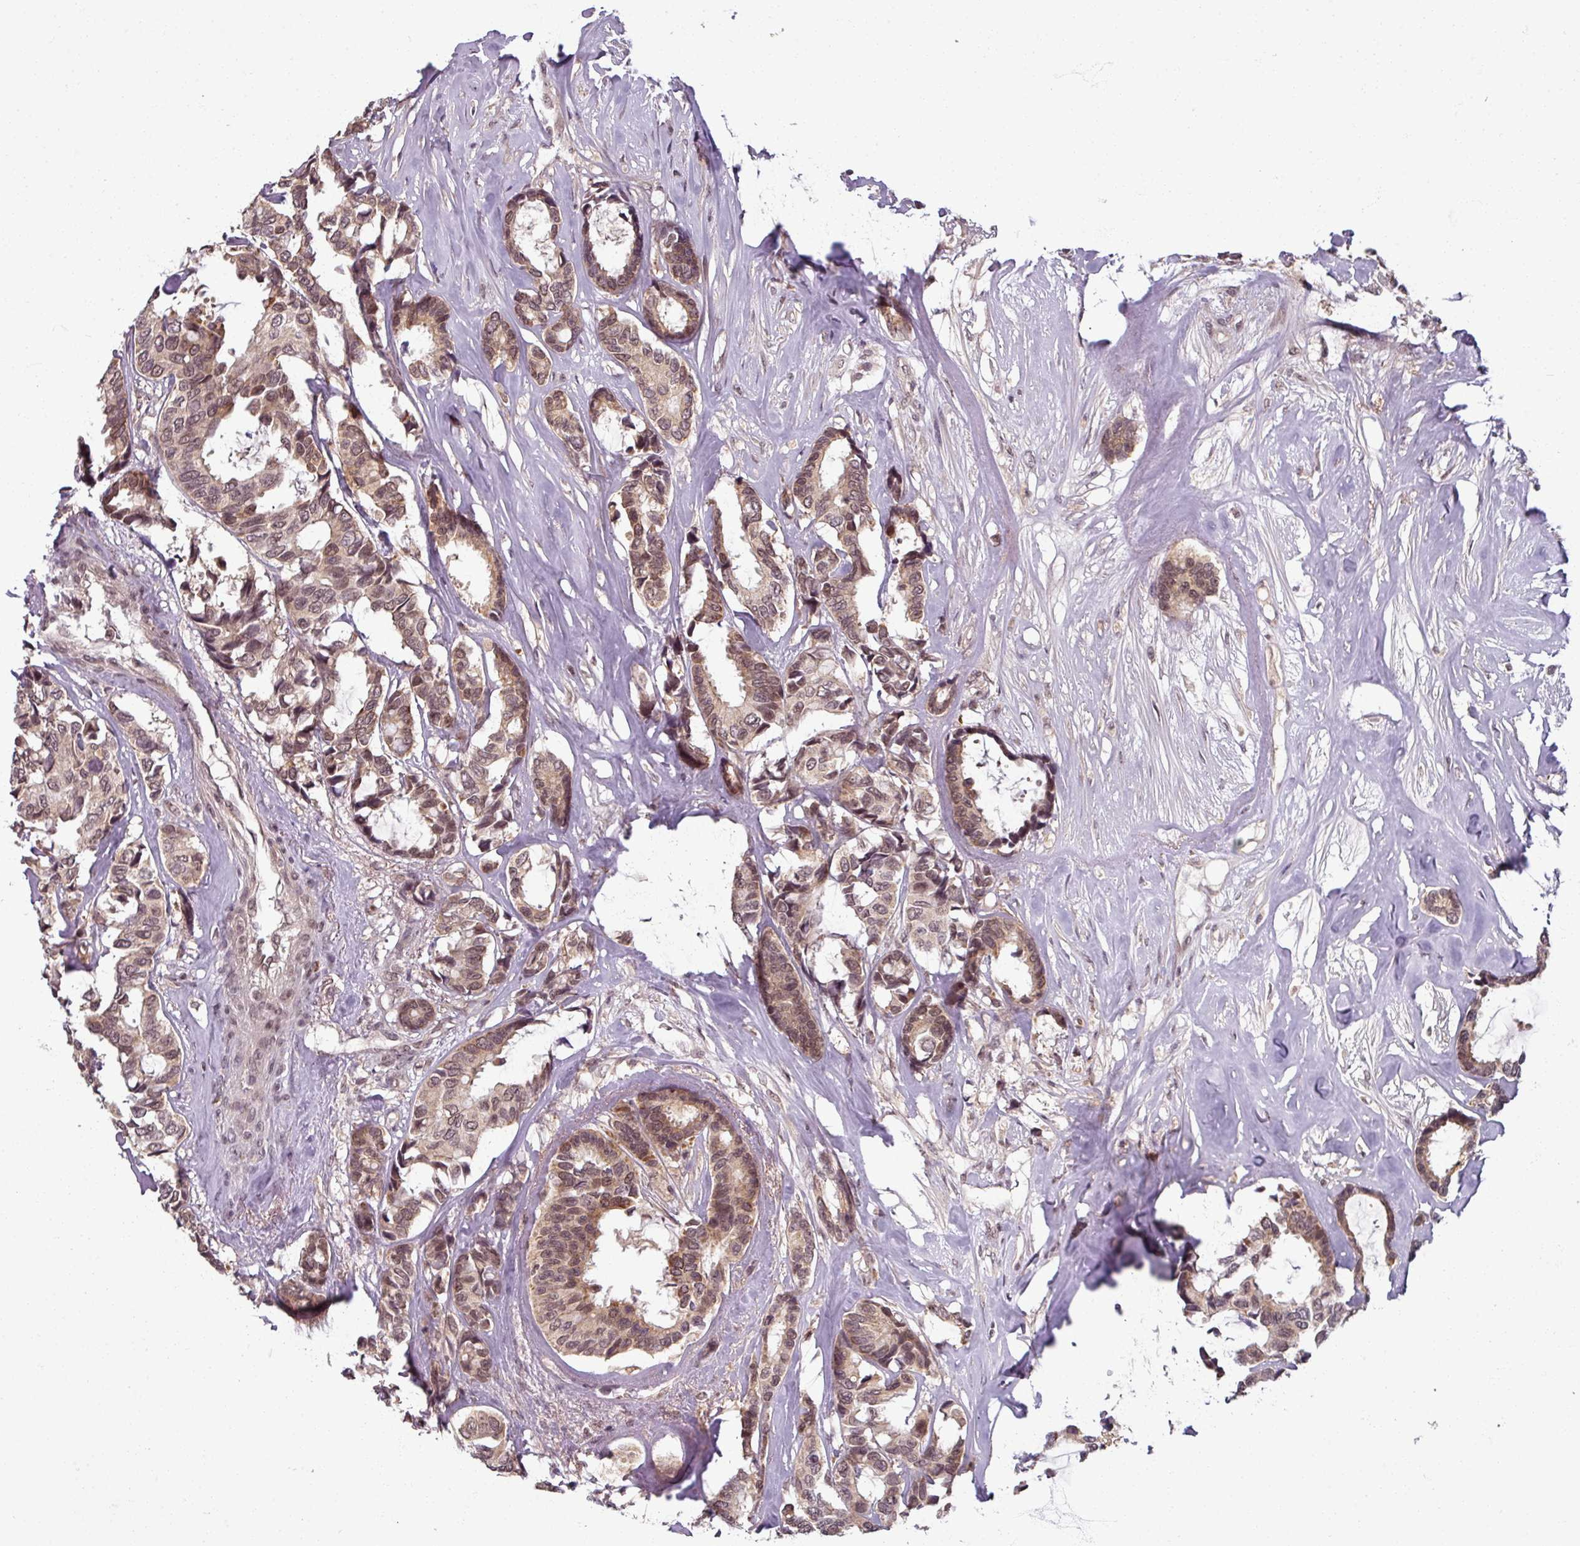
{"staining": {"intensity": "moderate", "quantity": ">75%", "location": "nuclear"}, "tissue": "breast cancer", "cell_type": "Tumor cells", "image_type": "cancer", "snomed": [{"axis": "morphology", "description": "Duct carcinoma"}, {"axis": "topography", "description": "Breast"}], "caption": "Immunohistochemical staining of human breast cancer displays medium levels of moderate nuclear protein staining in approximately >75% of tumor cells.", "gene": "POLR2G", "patient": {"sex": "female", "age": 87}}